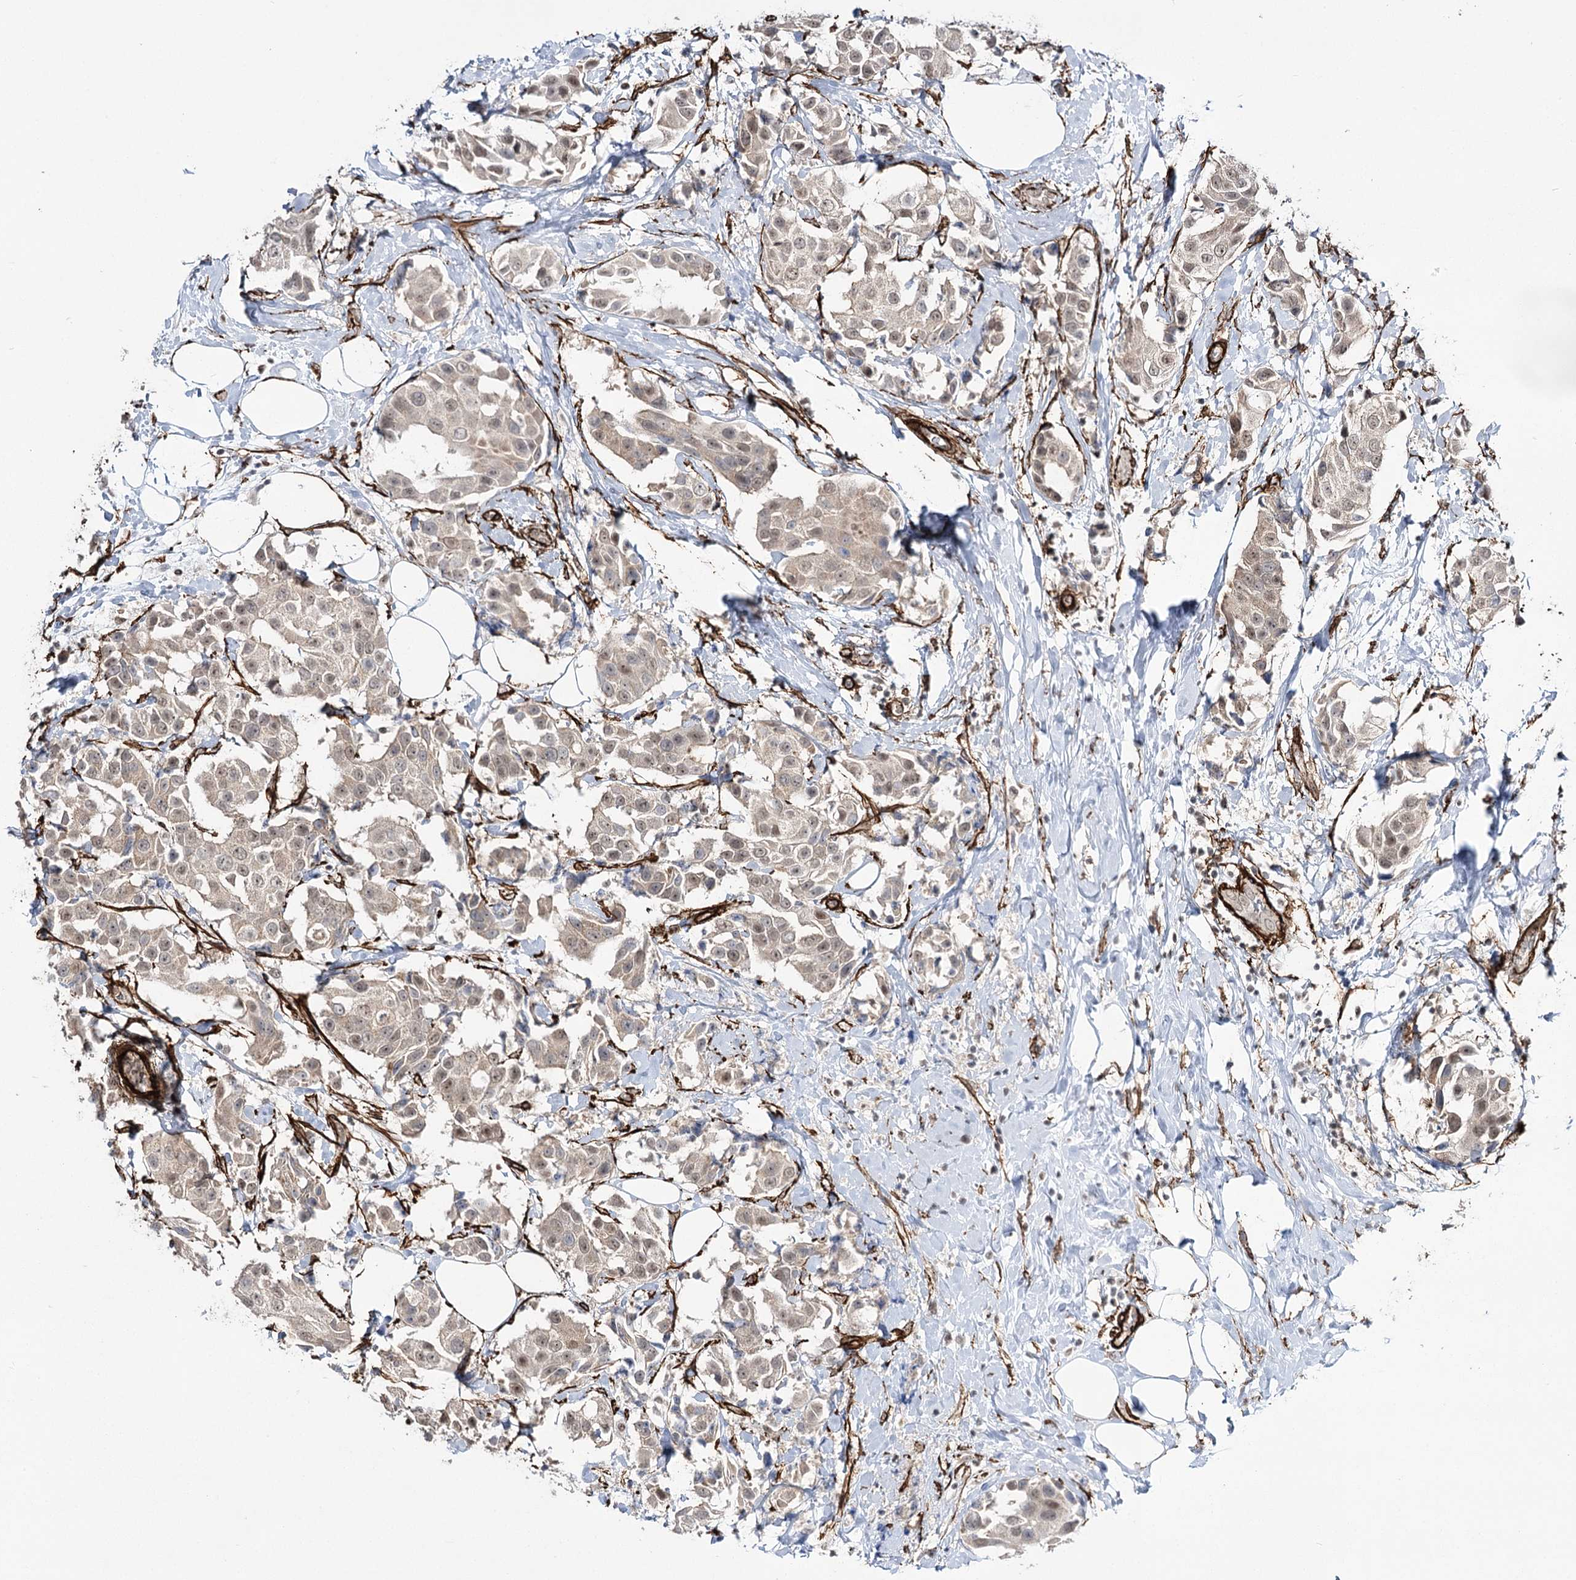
{"staining": {"intensity": "weak", "quantity": "25%-75%", "location": "nuclear"}, "tissue": "breast cancer", "cell_type": "Tumor cells", "image_type": "cancer", "snomed": [{"axis": "morphology", "description": "Normal tissue, NOS"}, {"axis": "morphology", "description": "Duct carcinoma"}, {"axis": "topography", "description": "Breast"}], "caption": "This is a histology image of IHC staining of infiltrating ductal carcinoma (breast), which shows weak staining in the nuclear of tumor cells.", "gene": "CWF19L1", "patient": {"sex": "female", "age": 39}}